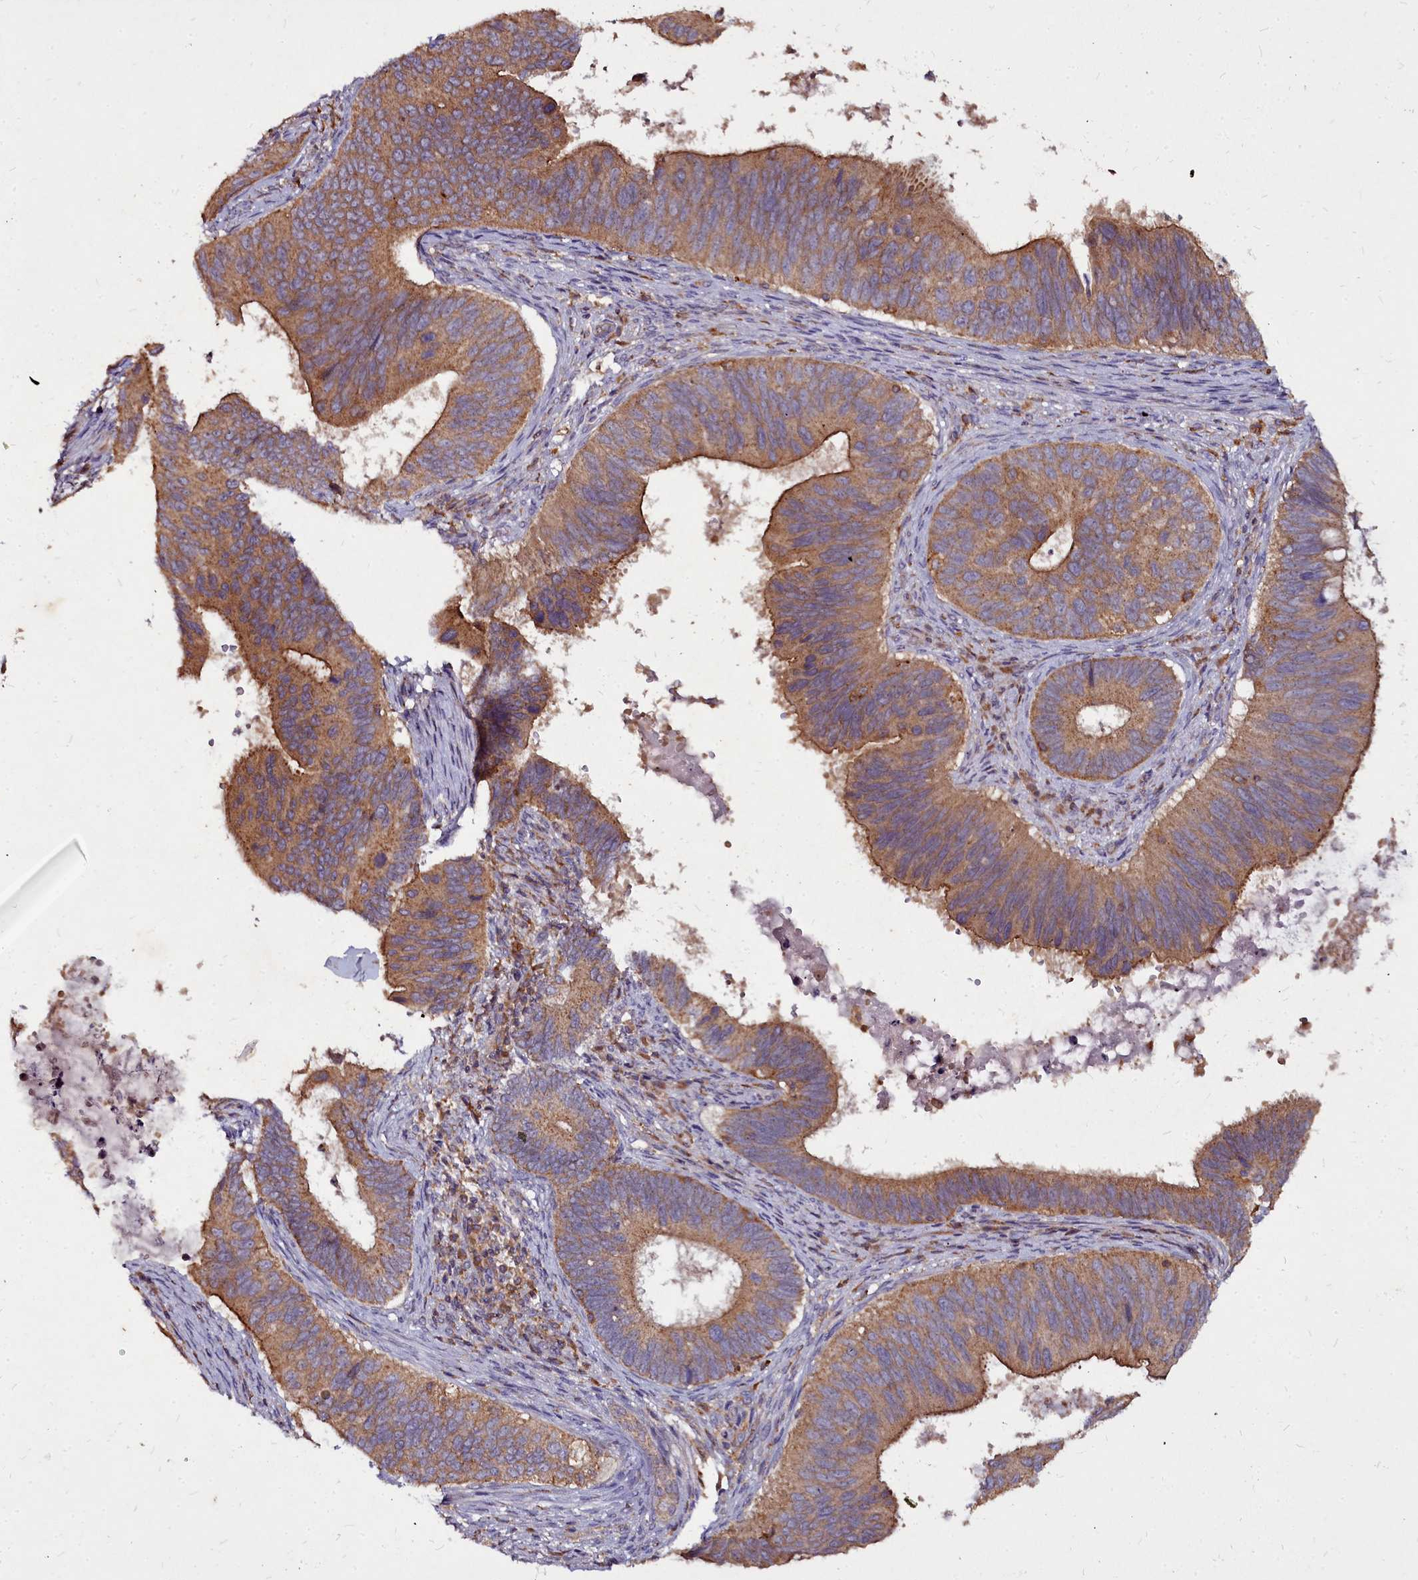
{"staining": {"intensity": "moderate", "quantity": ">75%", "location": "cytoplasmic/membranous"}, "tissue": "cervical cancer", "cell_type": "Tumor cells", "image_type": "cancer", "snomed": [{"axis": "morphology", "description": "Adenocarcinoma, NOS"}, {"axis": "topography", "description": "Cervix"}], "caption": "The photomicrograph reveals a brown stain indicating the presence of a protein in the cytoplasmic/membranous of tumor cells in cervical adenocarcinoma.", "gene": "NCKAP1L", "patient": {"sex": "female", "age": 42}}